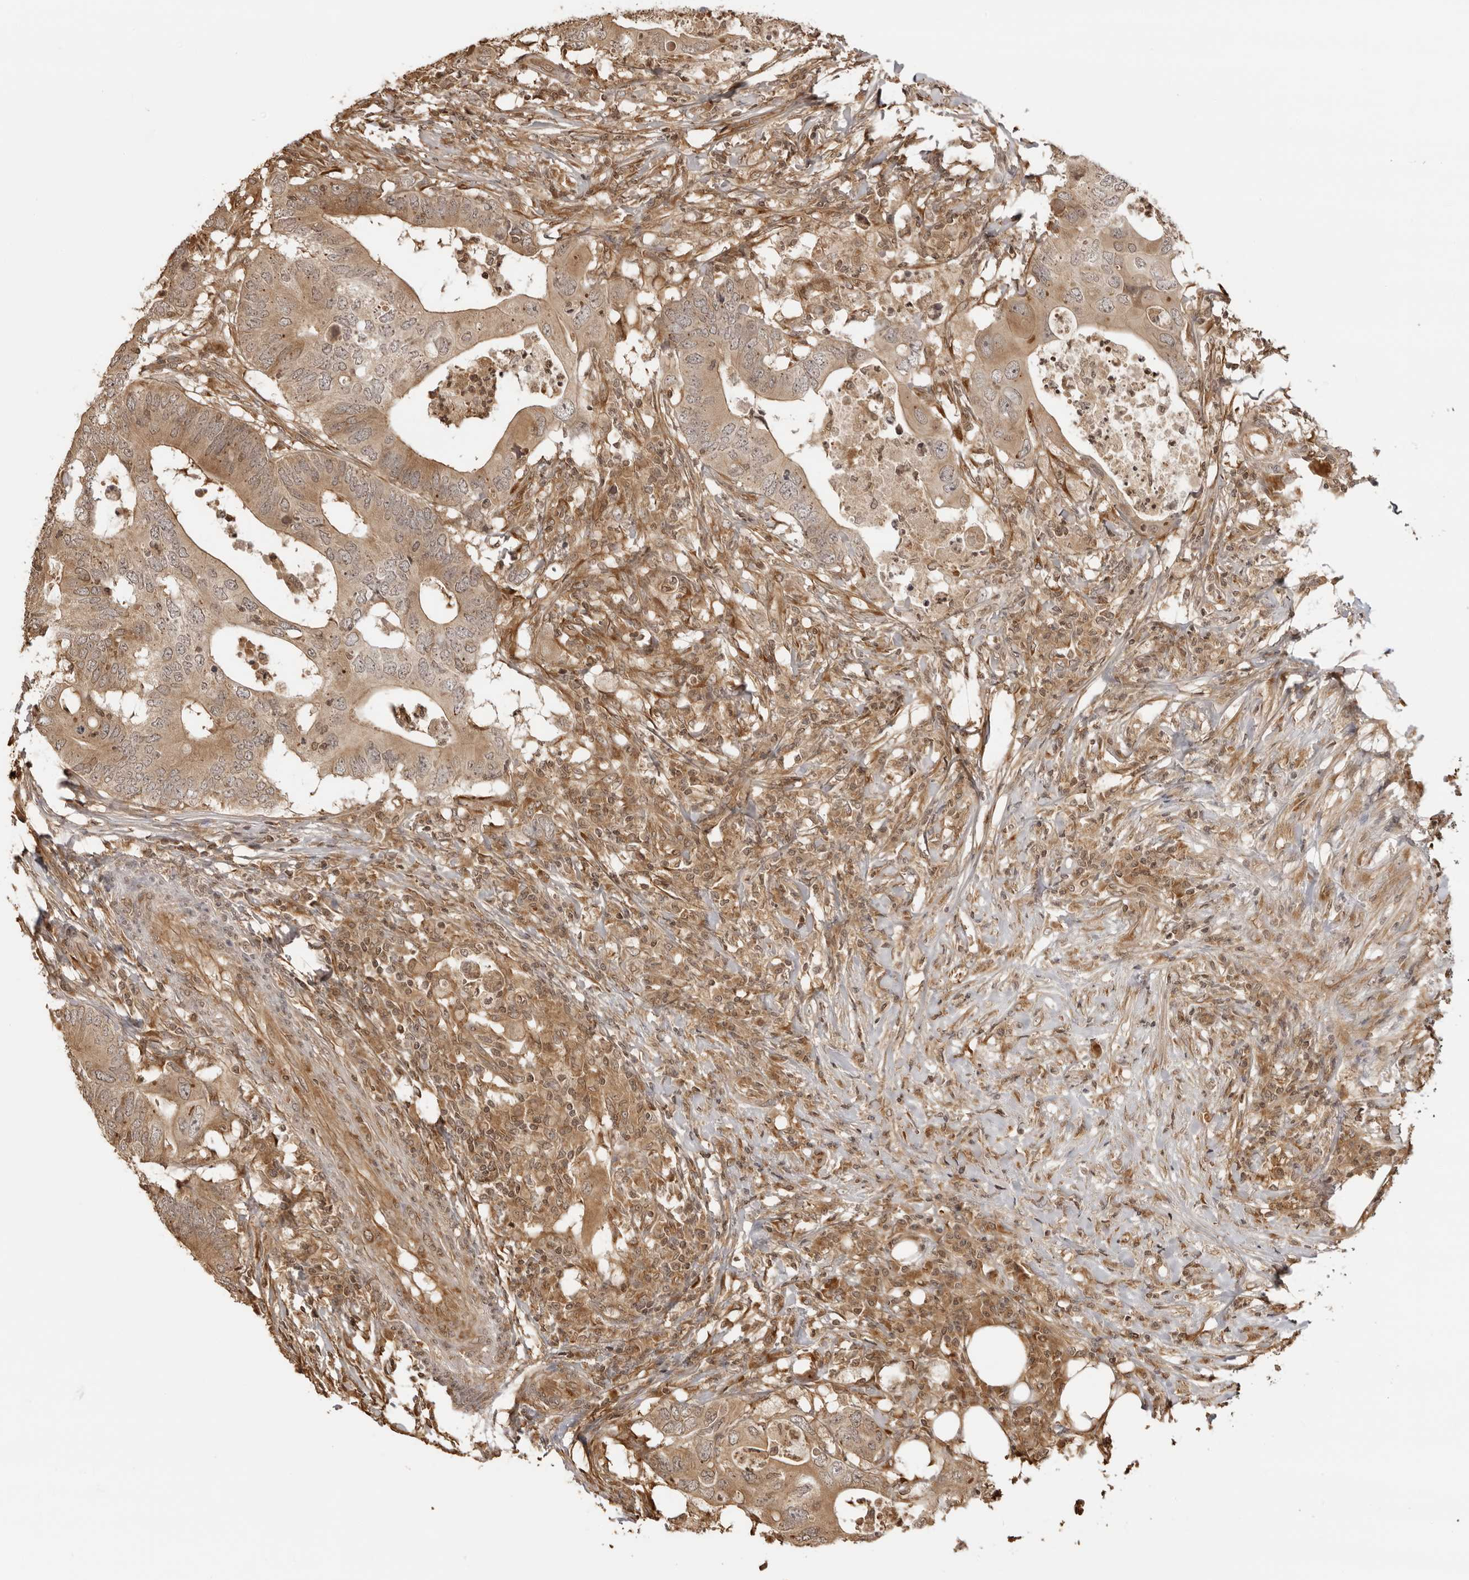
{"staining": {"intensity": "moderate", "quantity": ">75%", "location": "cytoplasmic/membranous"}, "tissue": "colorectal cancer", "cell_type": "Tumor cells", "image_type": "cancer", "snomed": [{"axis": "morphology", "description": "Adenocarcinoma, NOS"}, {"axis": "topography", "description": "Colon"}], "caption": "A brown stain shows moderate cytoplasmic/membranous staining of a protein in human adenocarcinoma (colorectal) tumor cells.", "gene": "IKBKE", "patient": {"sex": "male", "age": 71}}